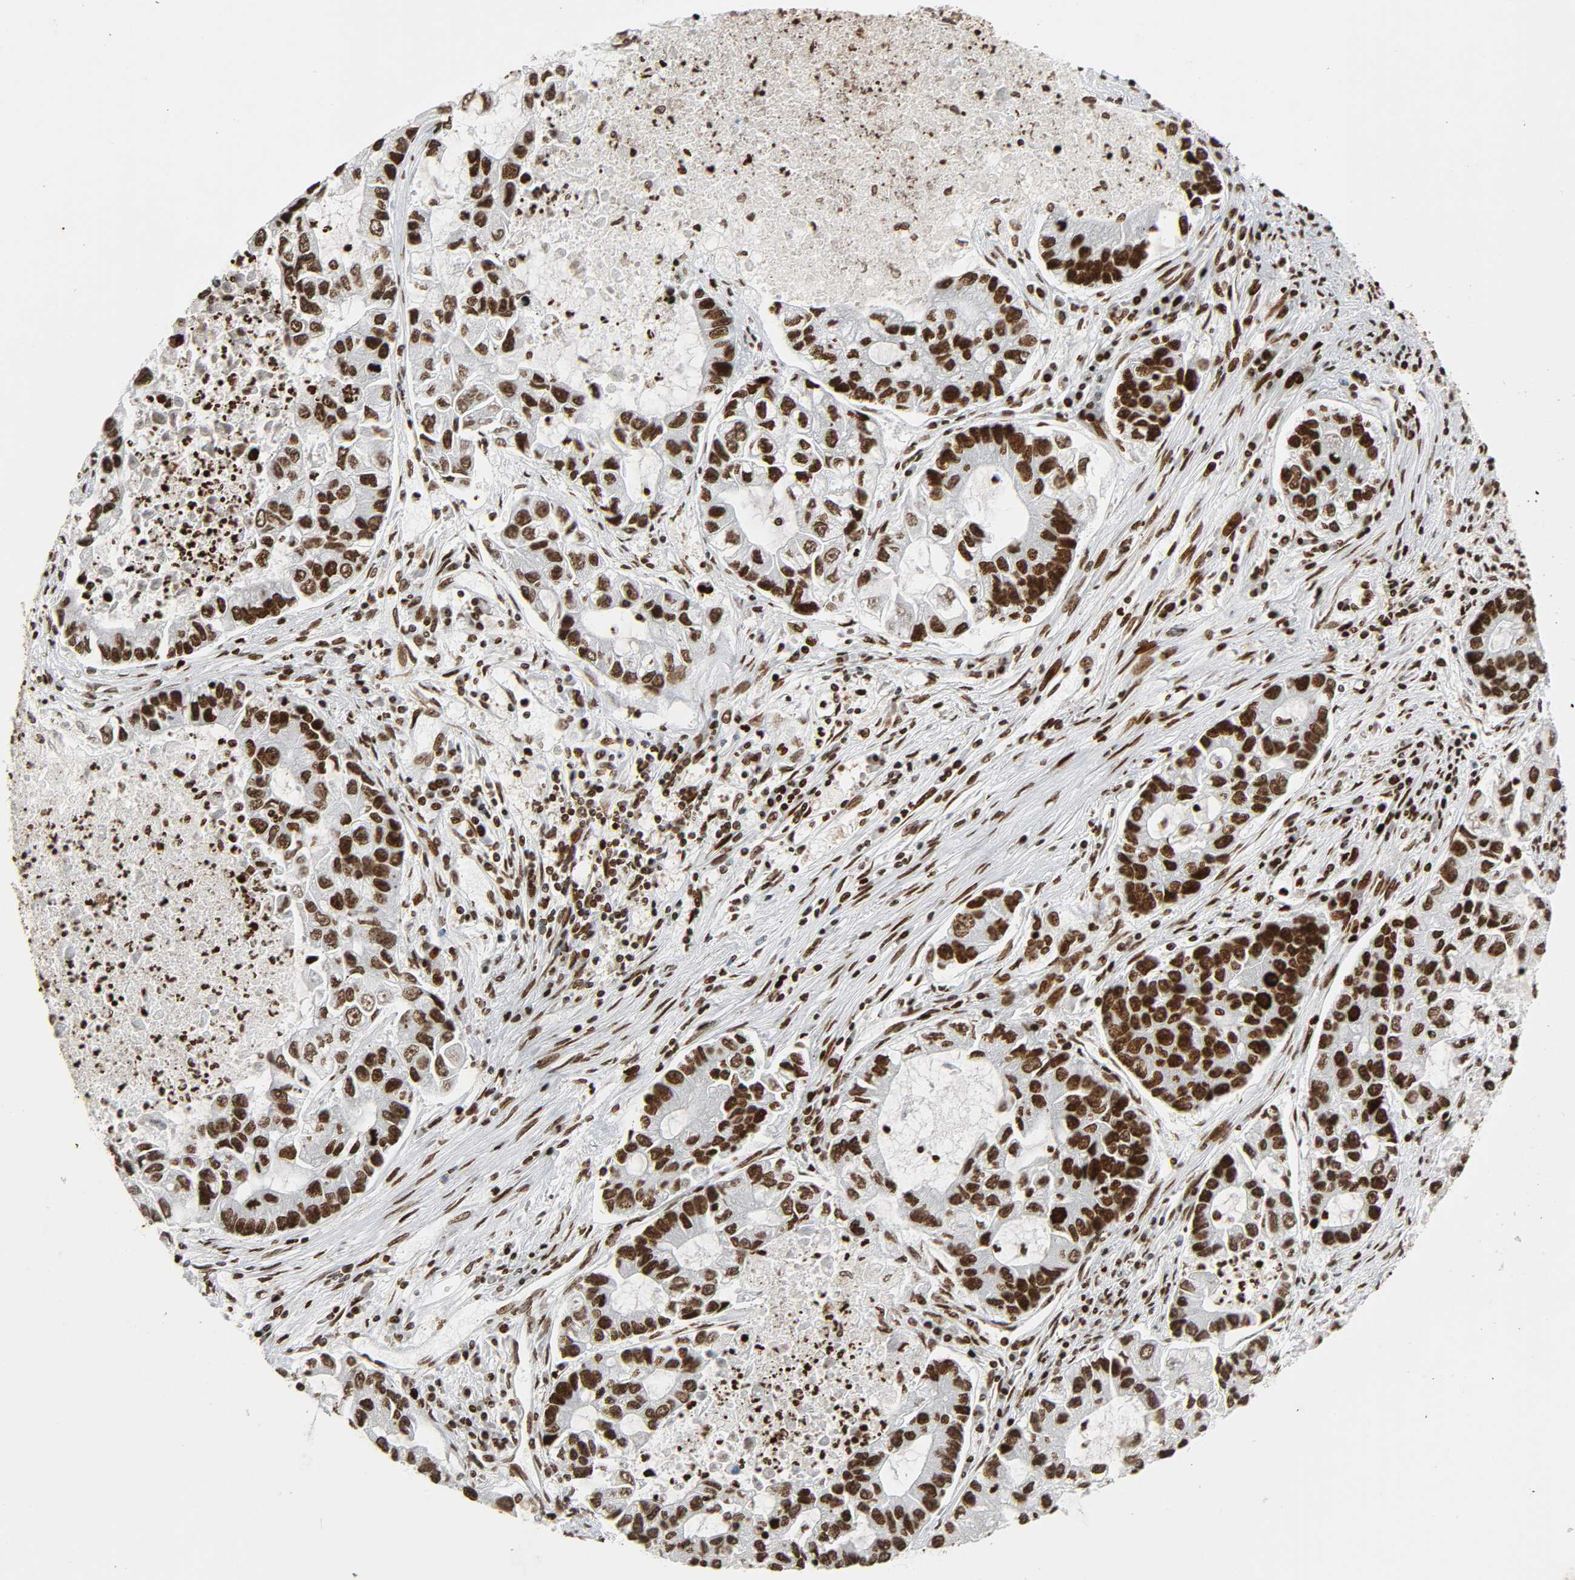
{"staining": {"intensity": "strong", "quantity": ">75%", "location": "nuclear"}, "tissue": "lung cancer", "cell_type": "Tumor cells", "image_type": "cancer", "snomed": [{"axis": "morphology", "description": "Adenocarcinoma, NOS"}, {"axis": "topography", "description": "Lung"}], "caption": "Immunohistochemistry (DAB) staining of lung cancer reveals strong nuclear protein expression in about >75% of tumor cells.", "gene": "RXRA", "patient": {"sex": "female", "age": 51}}